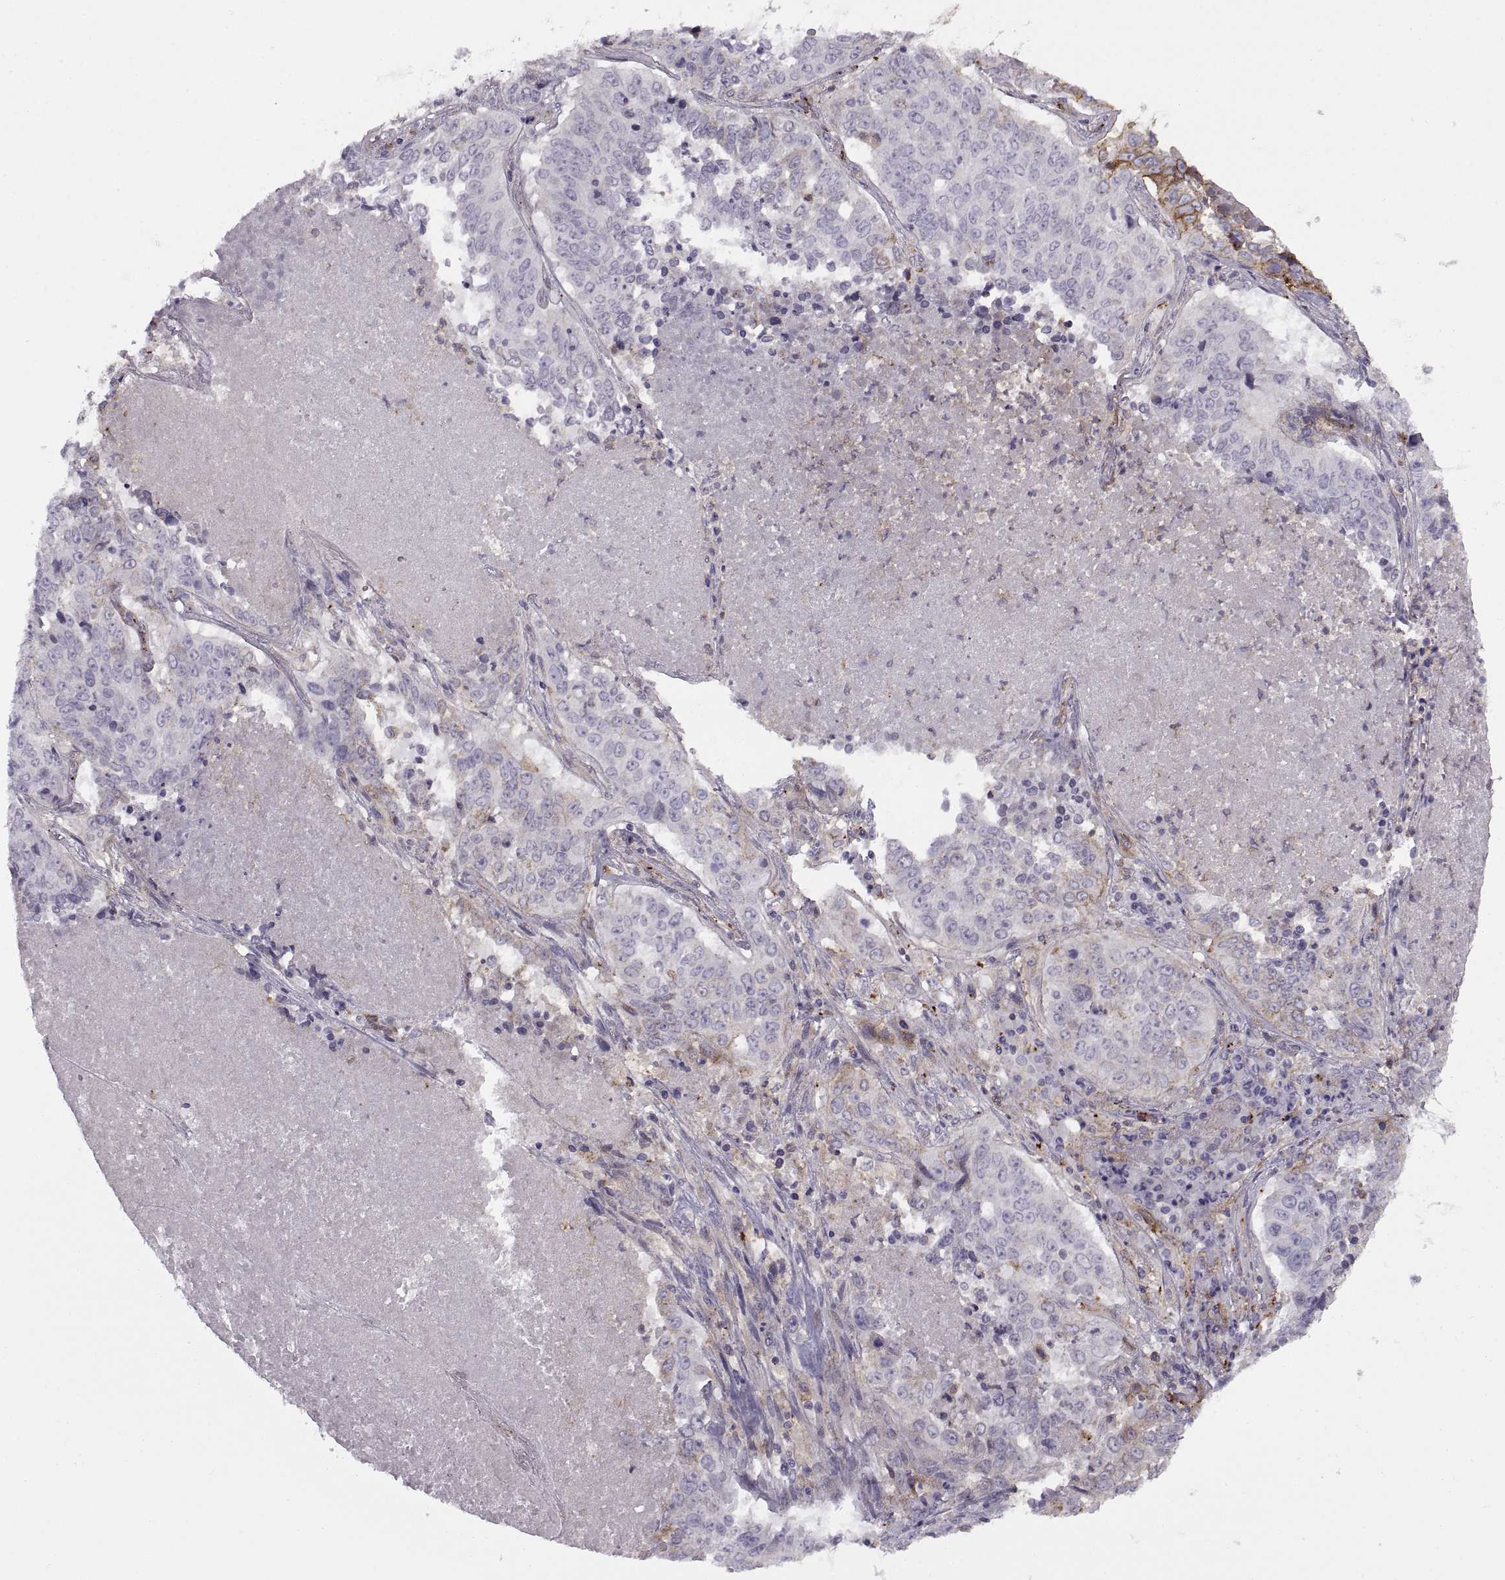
{"staining": {"intensity": "negative", "quantity": "none", "location": "none"}, "tissue": "lung cancer", "cell_type": "Tumor cells", "image_type": "cancer", "snomed": [{"axis": "morphology", "description": "Normal tissue, NOS"}, {"axis": "morphology", "description": "Squamous cell carcinoma, NOS"}, {"axis": "topography", "description": "Bronchus"}, {"axis": "topography", "description": "Lung"}], "caption": "An immunohistochemistry histopathology image of lung cancer is shown. There is no staining in tumor cells of lung cancer.", "gene": "RALB", "patient": {"sex": "male", "age": 64}}